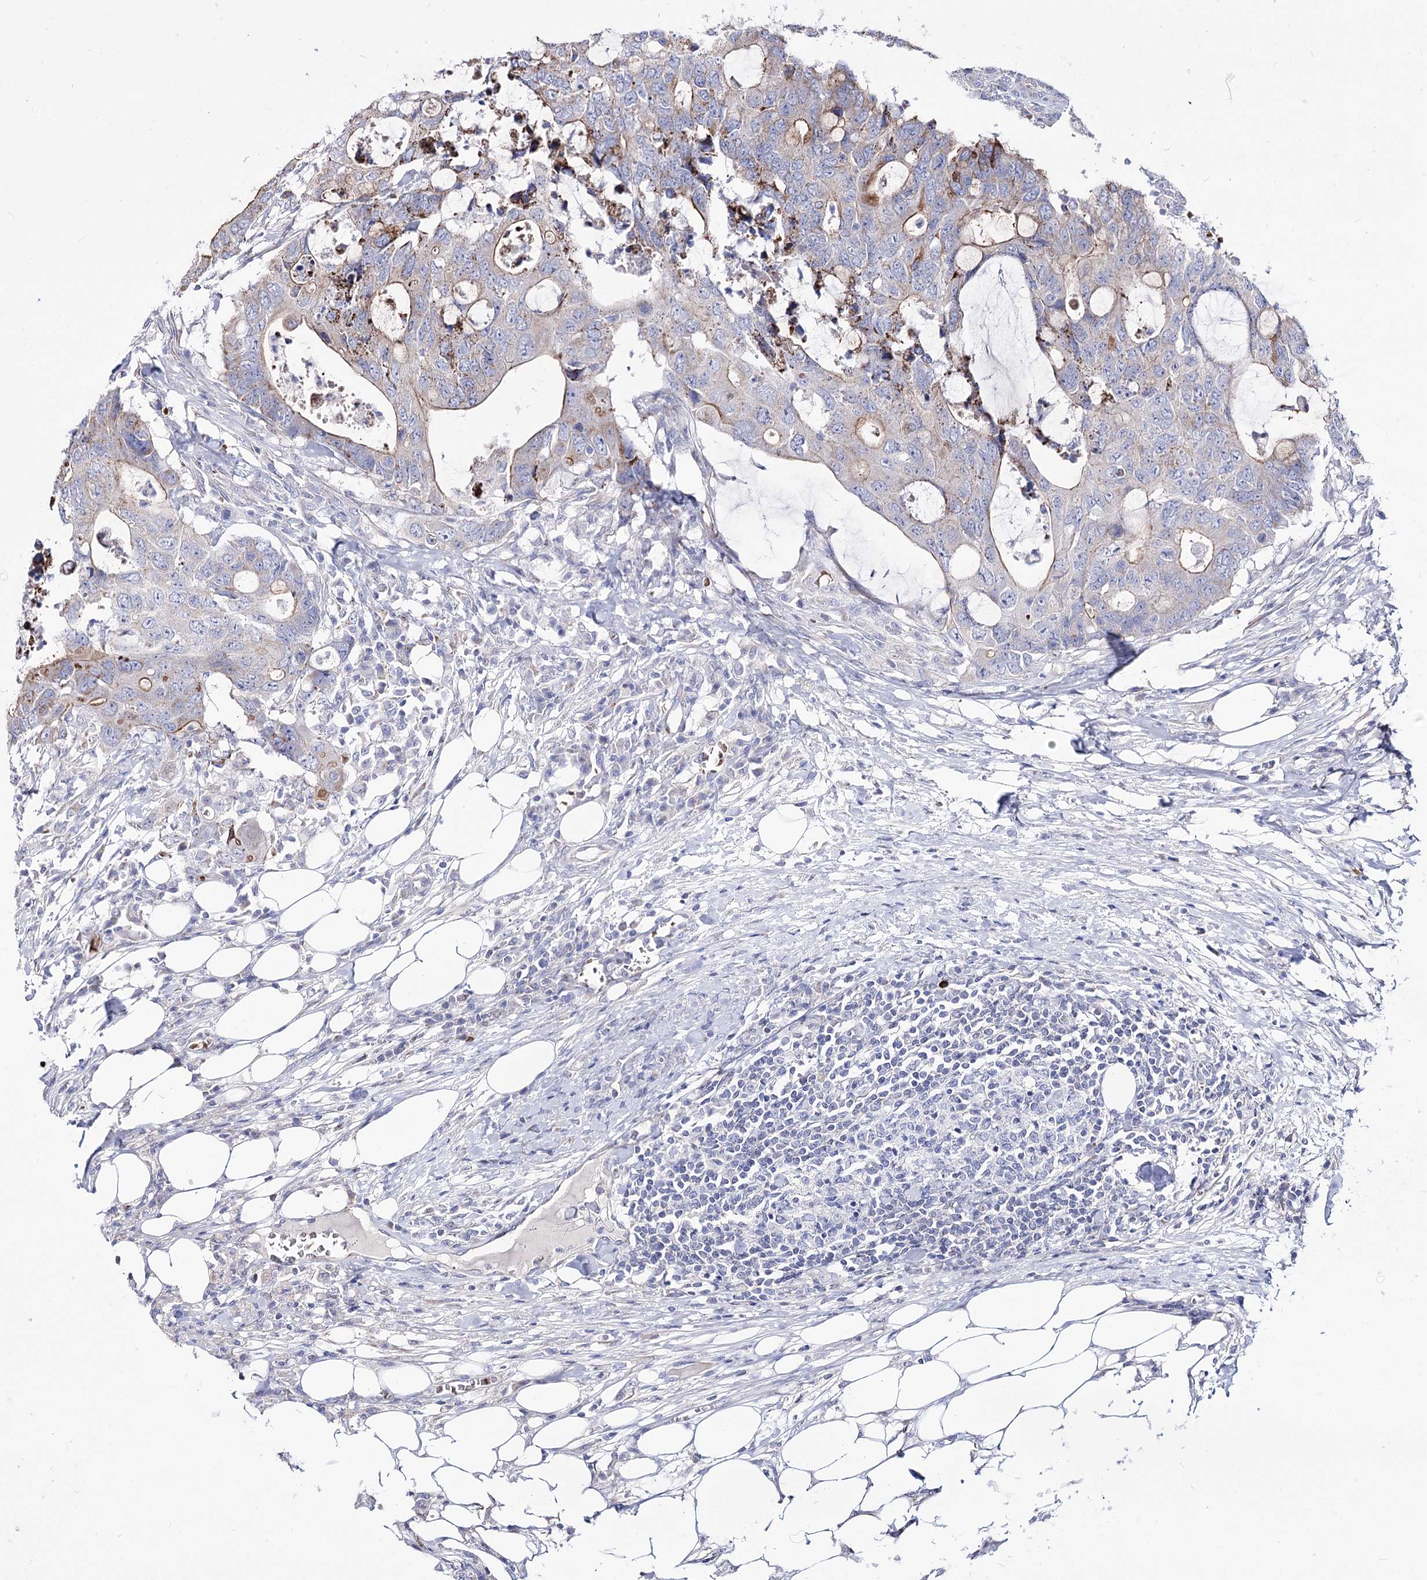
{"staining": {"intensity": "weak", "quantity": "<25%", "location": "cytoplasmic/membranous"}, "tissue": "colorectal cancer", "cell_type": "Tumor cells", "image_type": "cancer", "snomed": [{"axis": "morphology", "description": "Adenocarcinoma, NOS"}, {"axis": "topography", "description": "Colon"}], "caption": "Immunohistochemistry image of human colorectal cancer stained for a protein (brown), which displays no expression in tumor cells.", "gene": "OSBPL5", "patient": {"sex": "male", "age": 71}}